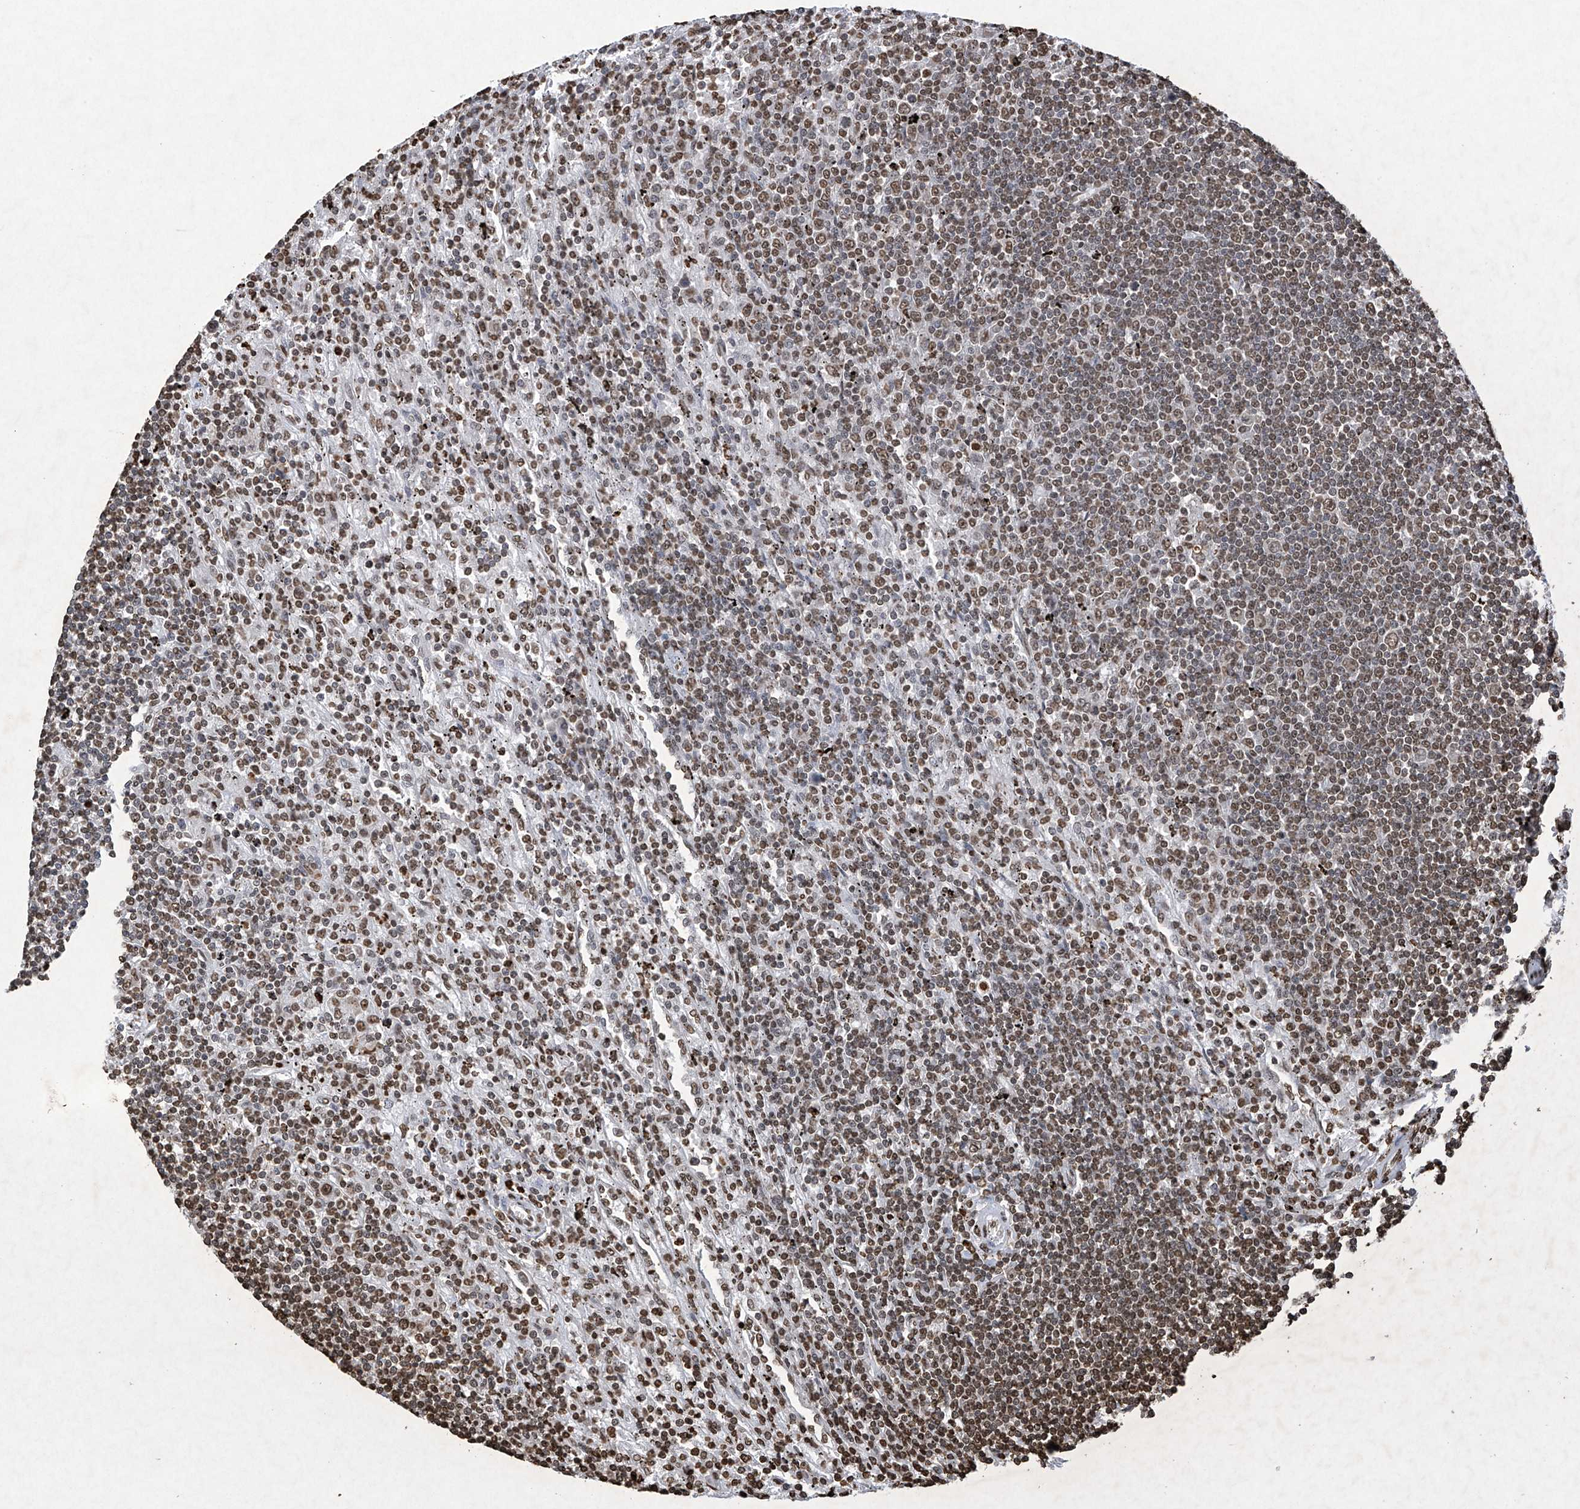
{"staining": {"intensity": "moderate", "quantity": "25%-75%", "location": "nuclear"}, "tissue": "lymphoma", "cell_type": "Tumor cells", "image_type": "cancer", "snomed": [{"axis": "morphology", "description": "Malignant lymphoma, non-Hodgkin's type, Low grade"}, {"axis": "topography", "description": "Spleen"}], "caption": "This is an image of IHC staining of low-grade malignant lymphoma, non-Hodgkin's type, which shows moderate expression in the nuclear of tumor cells.", "gene": "H3-3A", "patient": {"sex": "male", "age": 76}}